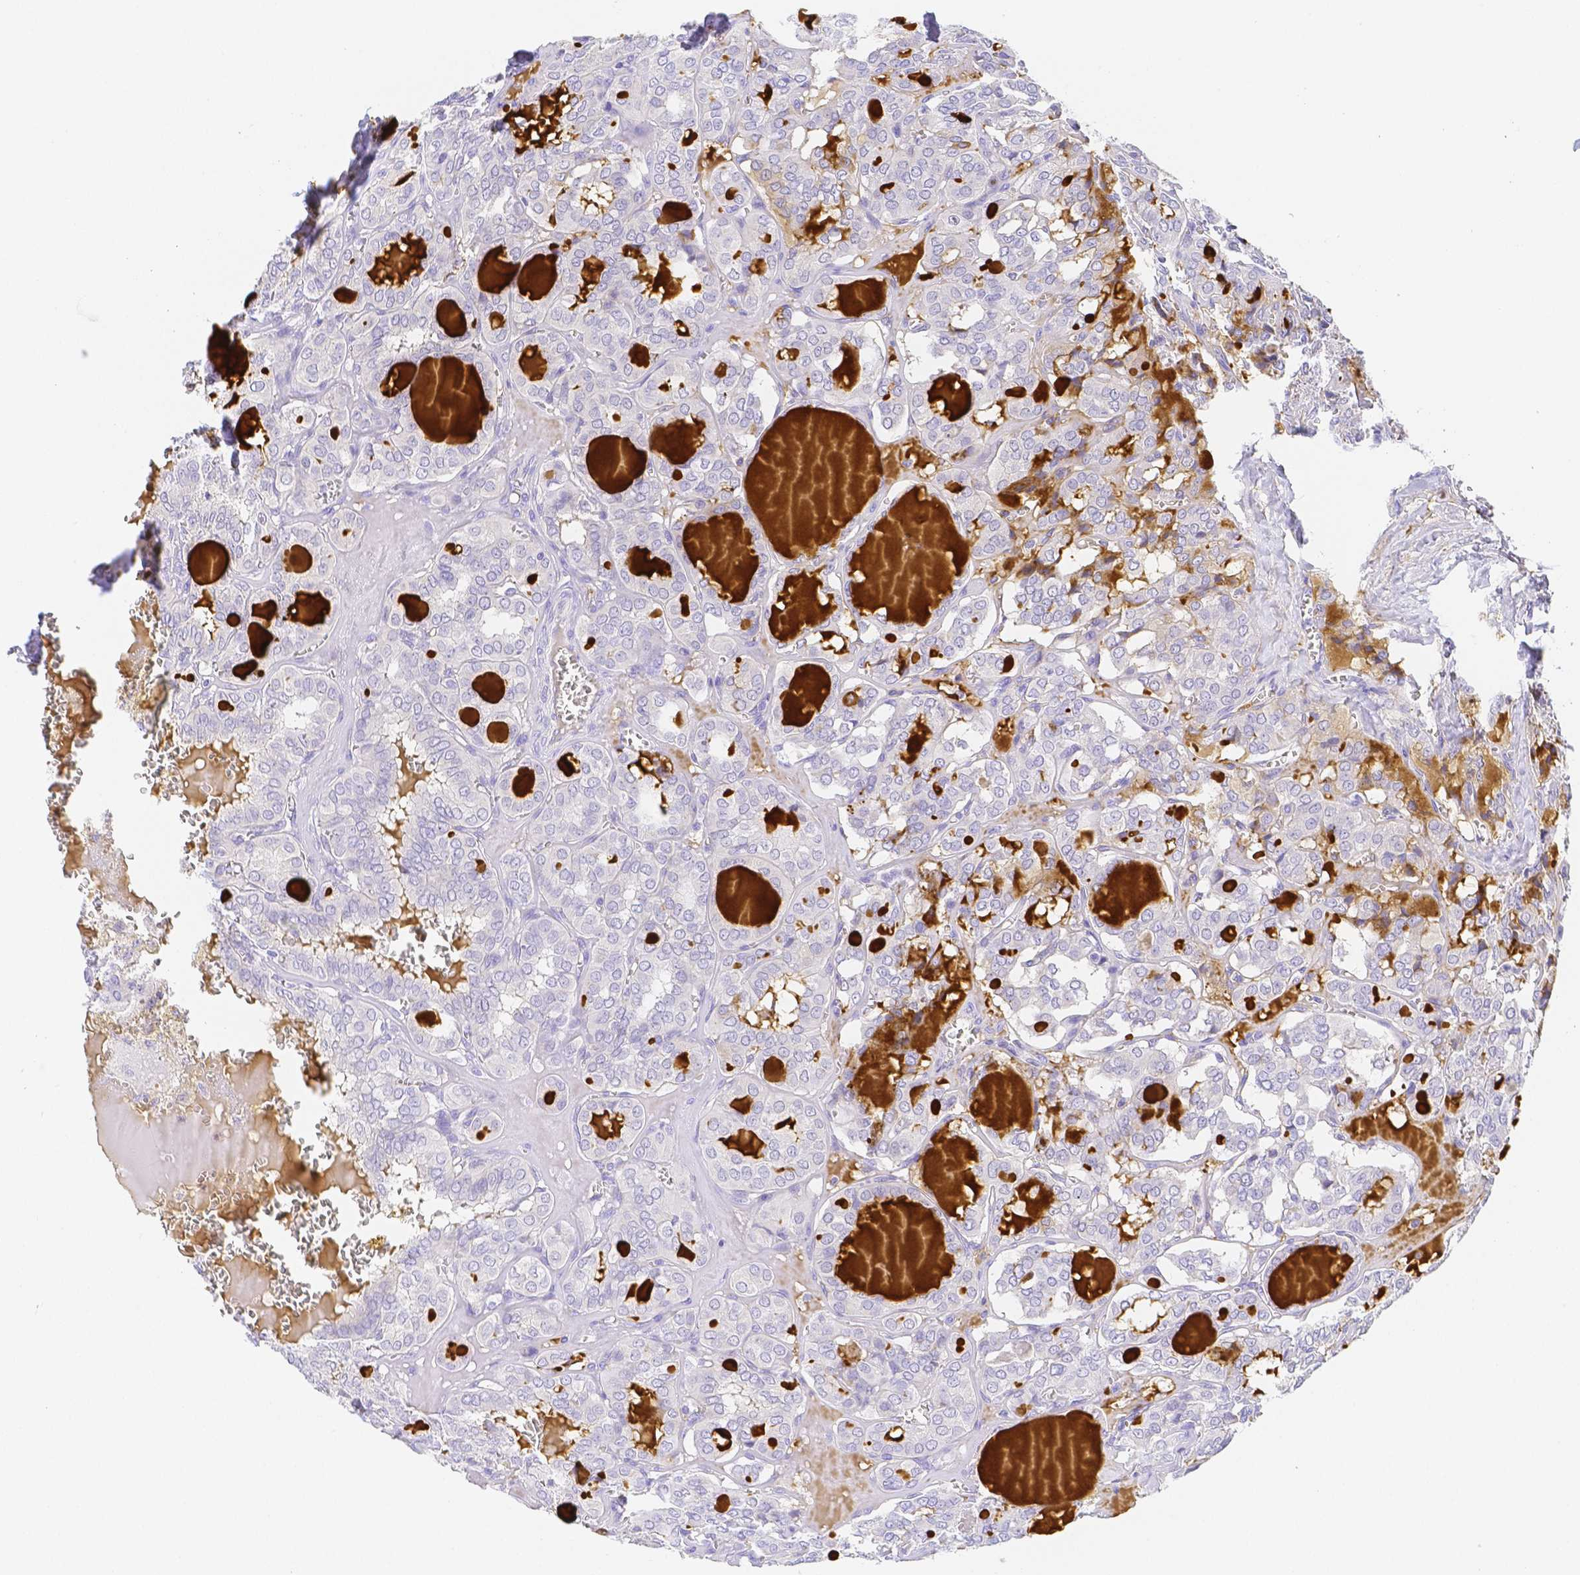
{"staining": {"intensity": "negative", "quantity": "none", "location": "none"}, "tissue": "thyroid cancer", "cell_type": "Tumor cells", "image_type": "cancer", "snomed": [{"axis": "morphology", "description": "Papillary adenocarcinoma, NOS"}, {"axis": "topography", "description": "Thyroid gland"}], "caption": "DAB immunohistochemical staining of papillary adenocarcinoma (thyroid) demonstrates no significant expression in tumor cells.", "gene": "ZG16B", "patient": {"sex": "female", "age": 41}}